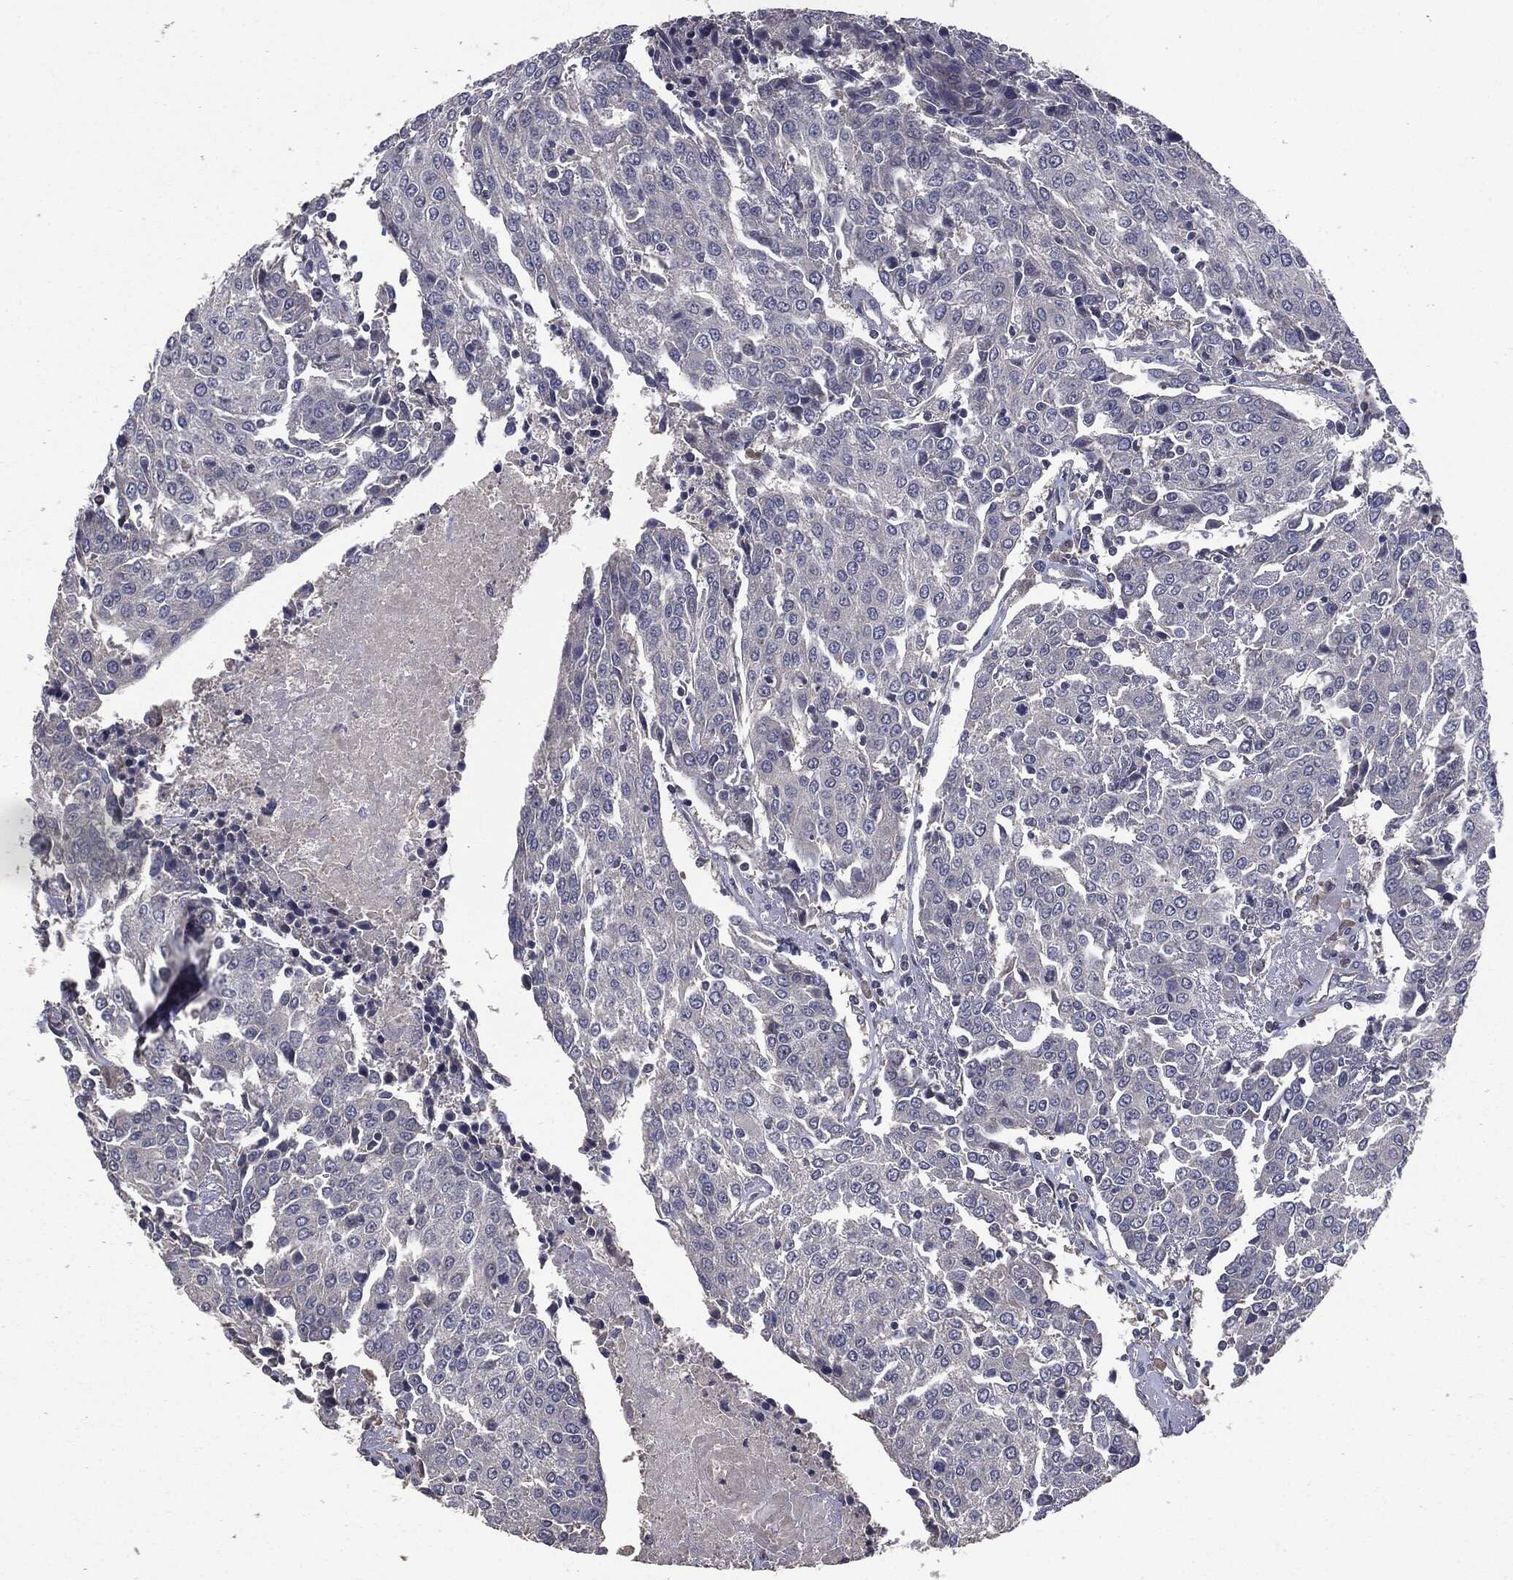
{"staining": {"intensity": "negative", "quantity": "none", "location": "none"}, "tissue": "urothelial cancer", "cell_type": "Tumor cells", "image_type": "cancer", "snomed": [{"axis": "morphology", "description": "Urothelial carcinoma, High grade"}, {"axis": "topography", "description": "Urinary bladder"}], "caption": "Protein analysis of urothelial cancer demonstrates no significant staining in tumor cells. Brightfield microscopy of IHC stained with DAB (brown) and hematoxylin (blue), captured at high magnification.", "gene": "MTOR", "patient": {"sex": "female", "age": 85}}